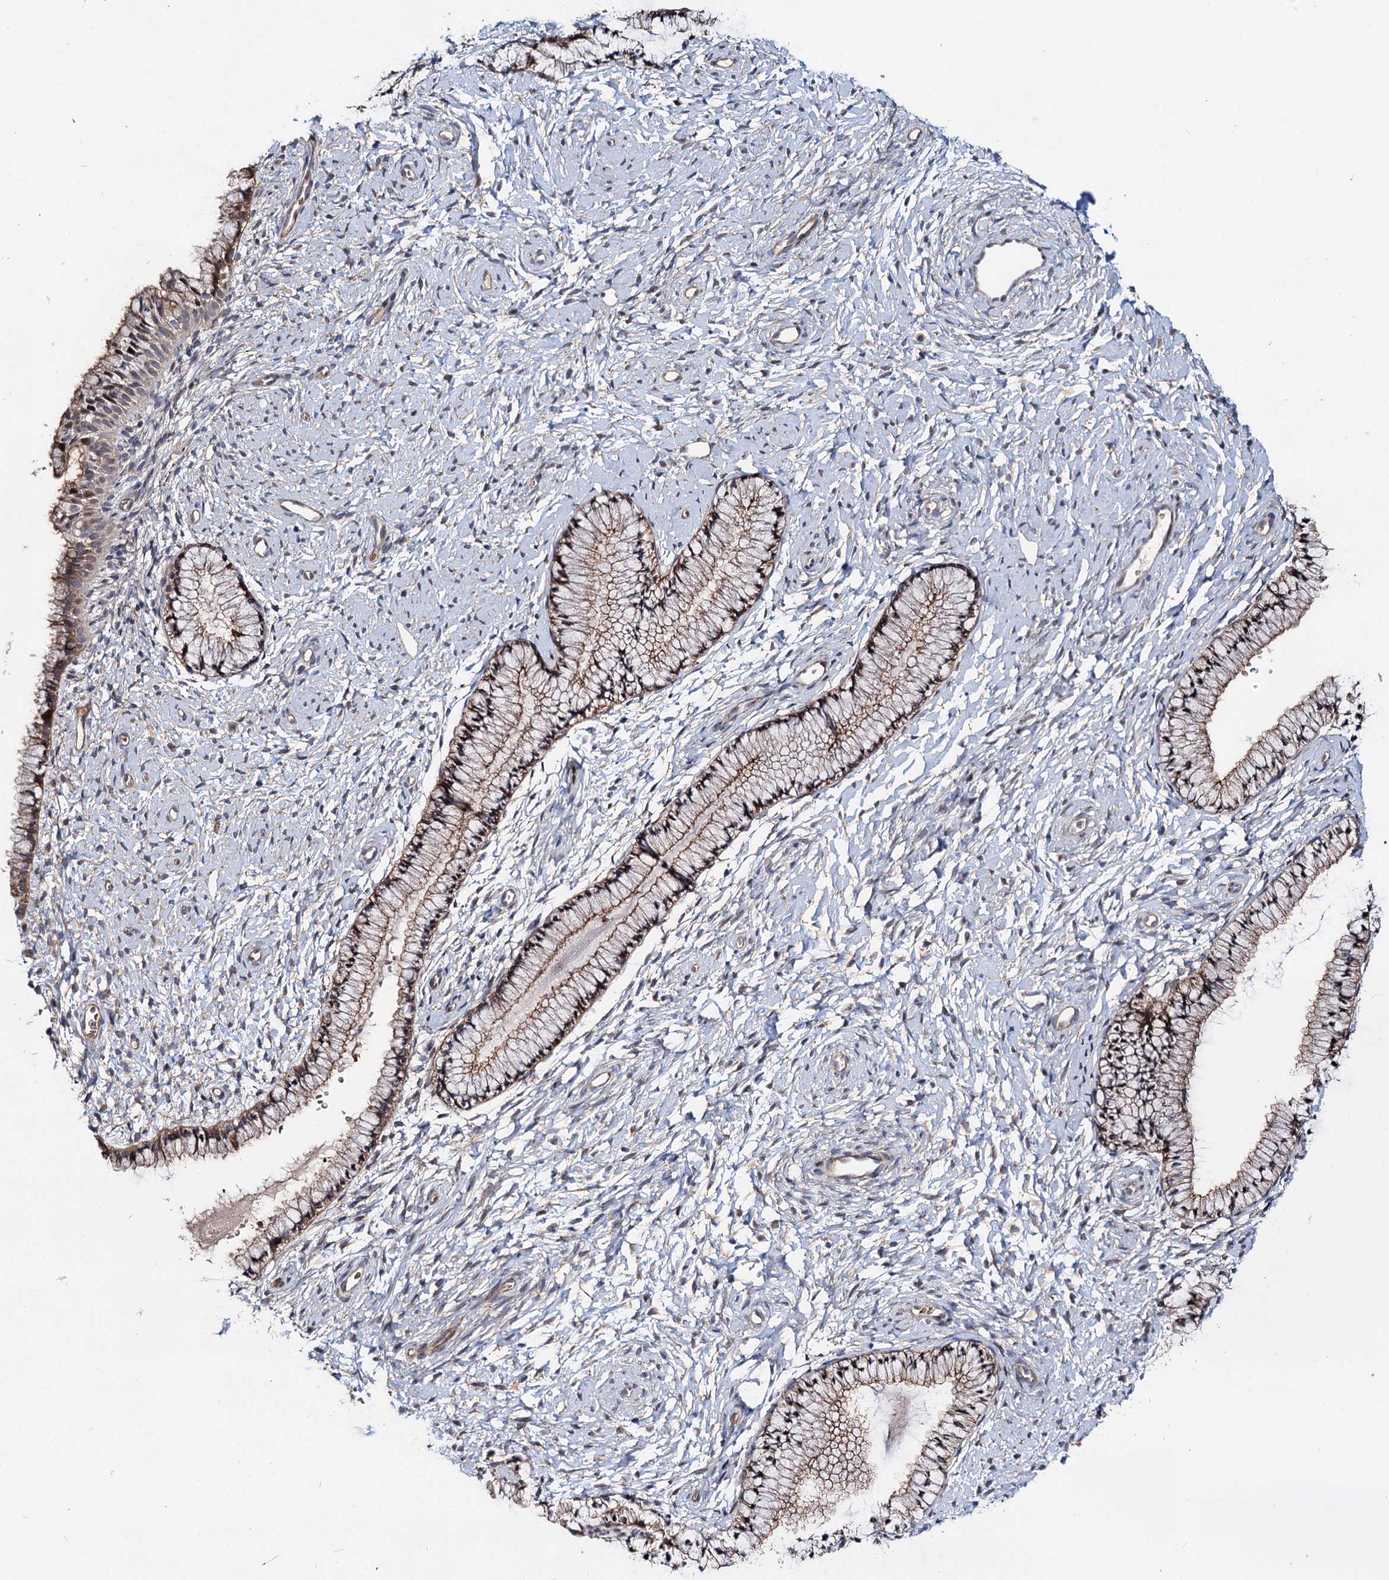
{"staining": {"intensity": "moderate", "quantity": ">75%", "location": "cytoplasmic/membranous"}, "tissue": "cervix", "cell_type": "Glandular cells", "image_type": "normal", "snomed": [{"axis": "morphology", "description": "Normal tissue, NOS"}, {"axis": "topography", "description": "Cervix"}], "caption": "High-power microscopy captured an immunohistochemistry image of normal cervix, revealing moderate cytoplasmic/membranous expression in about >75% of glandular cells.", "gene": "PTDSS2", "patient": {"sex": "female", "age": 33}}